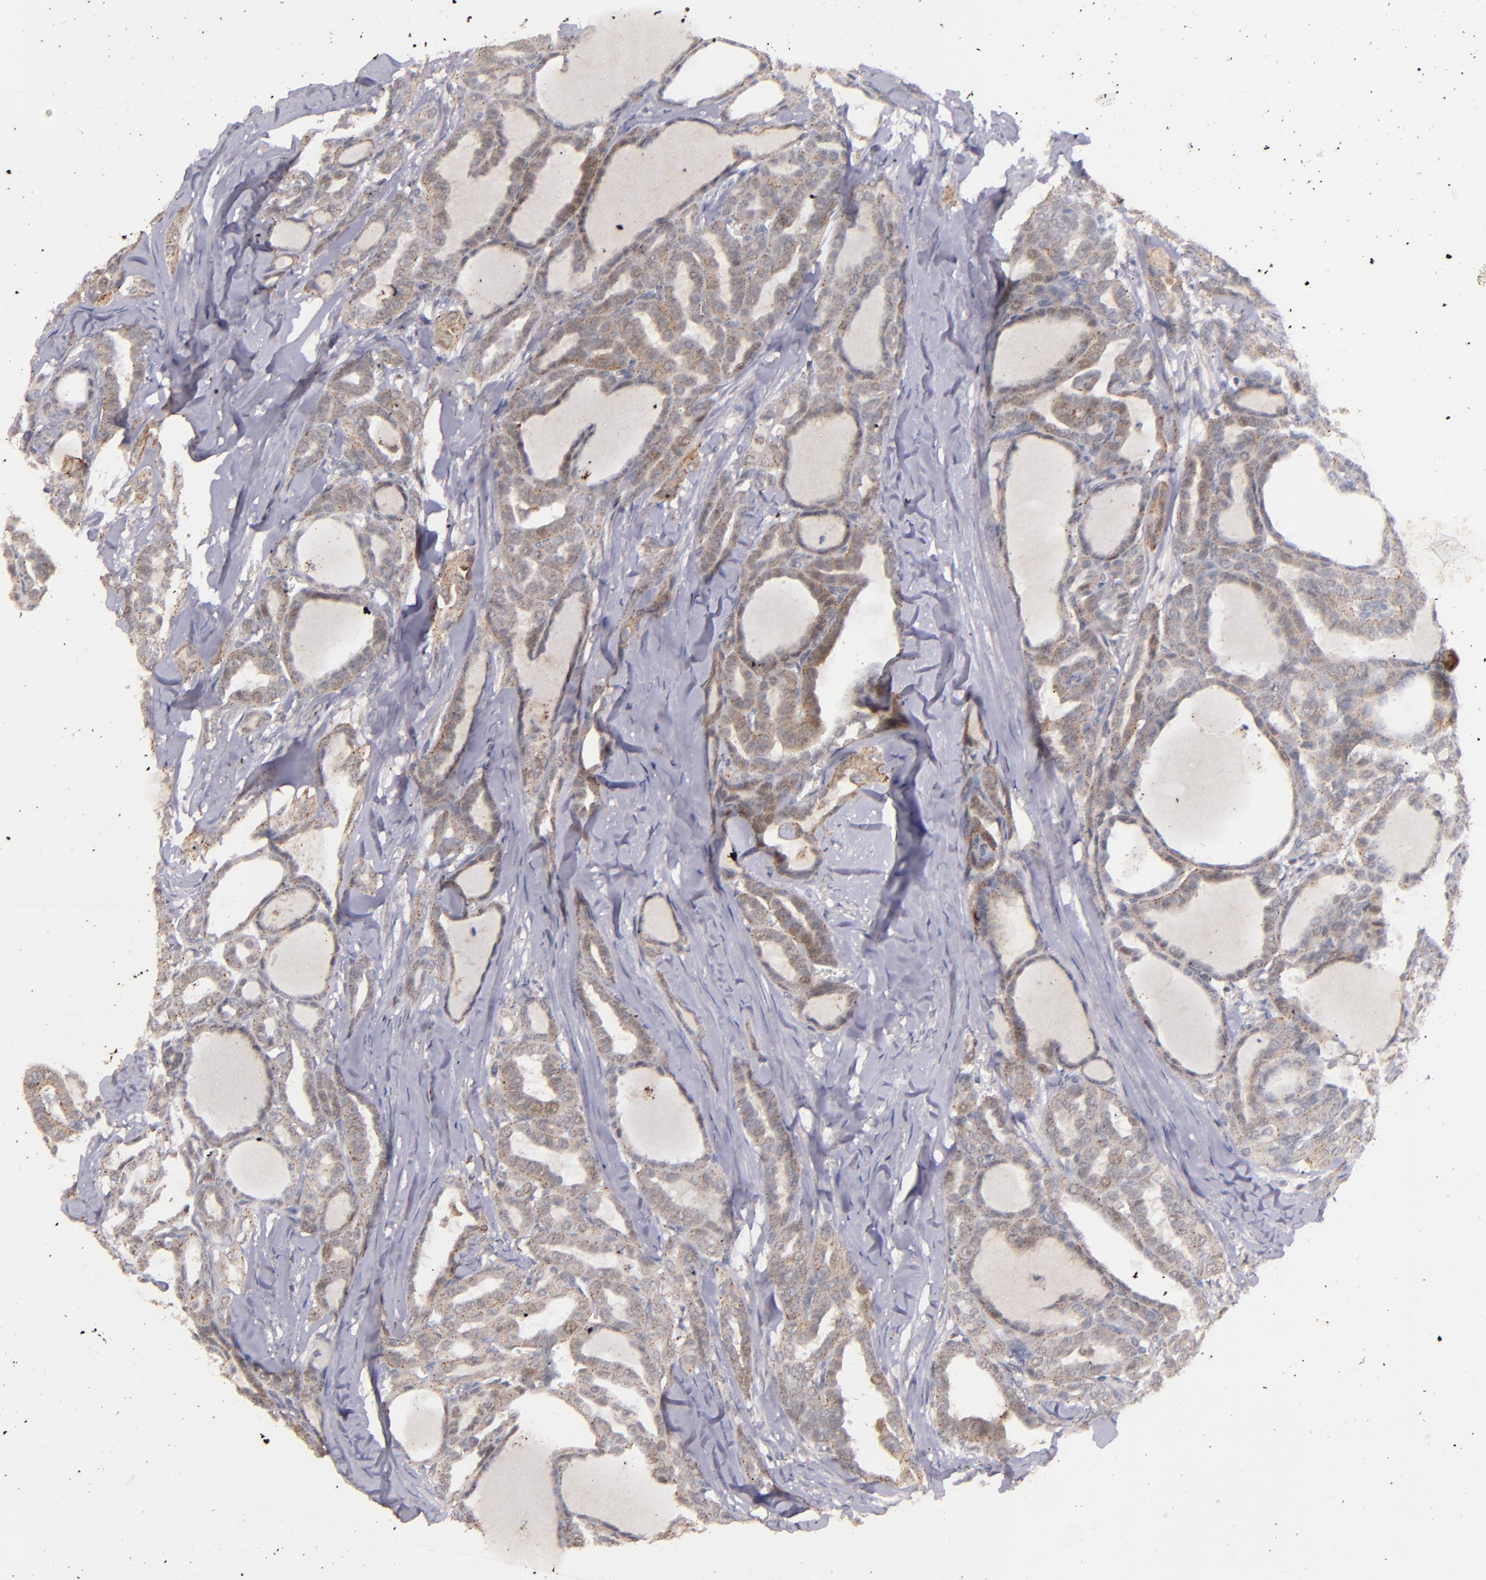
{"staining": {"intensity": "weak", "quantity": ">75%", "location": "cytoplasmic/membranous"}, "tissue": "thyroid cancer", "cell_type": "Tumor cells", "image_type": "cancer", "snomed": [{"axis": "morphology", "description": "Carcinoma, NOS"}, {"axis": "topography", "description": "Thyroid gland"}], "caption": "Protein staining demonstrates weak cytoplasmic/membranous expression in approximately >75% of tumor cells in thyroid cancer. (DAB IHC with brightfield microscopy, high magnification).", "gene": "SYP", "patient": {"sex": "female", "age": 91}}